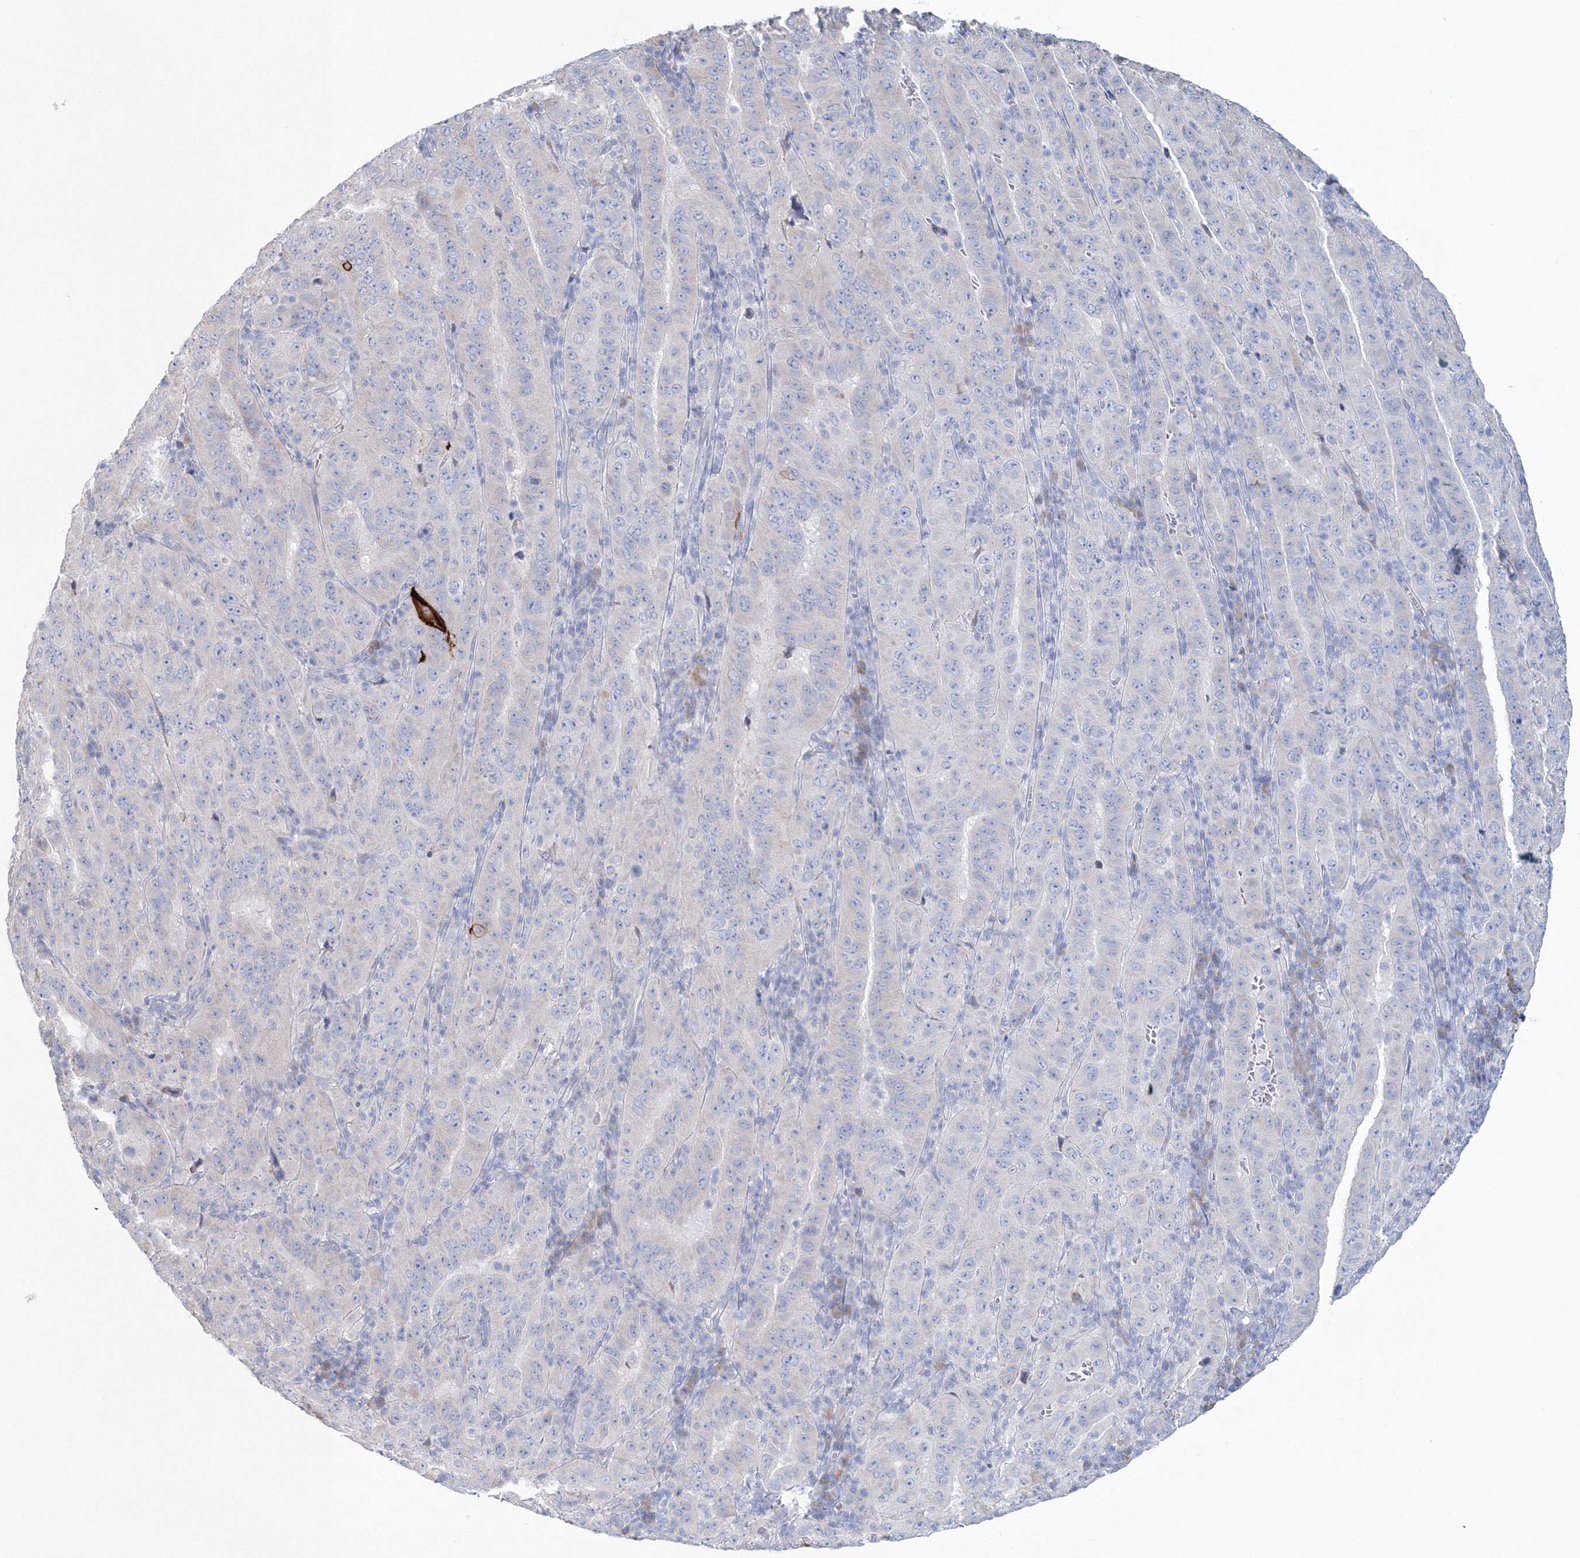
{"staining": {"intensity": "negative", "quantity": "none", "location": "none"}, "tissue": "pancreatic cancer", "cell_type": "Tumor cells", "image_type": "cancer", "snomed": [{"axis": "morphology", "description": "Adenocarcinoma, NOS"}, {"axis": "topography", "description": "Pancreas"}], "caption": "A histopathology image of human adenocarcinoma (pancreatic) is negative for staining in tumor cells.", "gene": "VSIG1", "patient": {"sex": "male", "age": 63}}